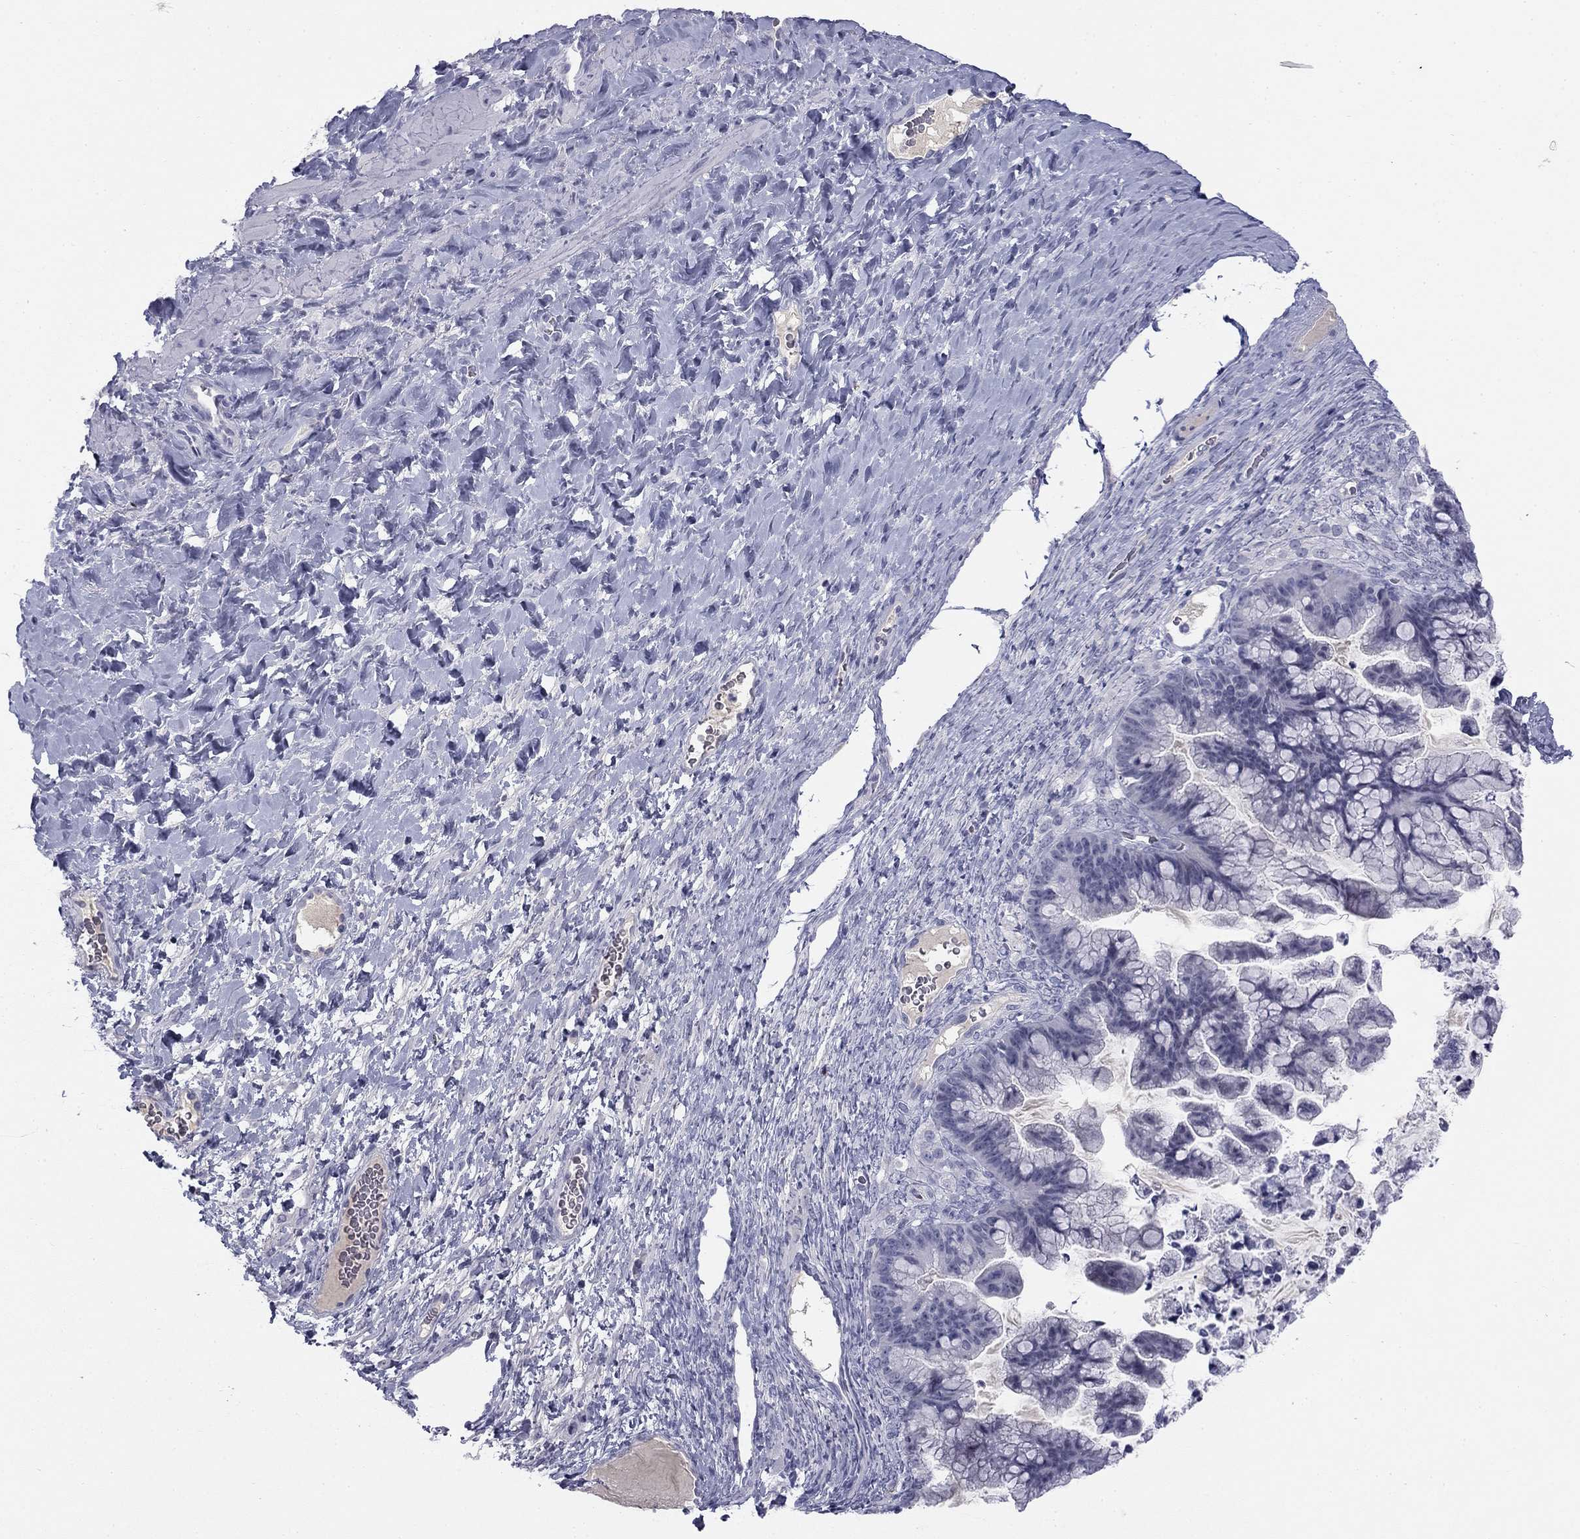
{"staining": {"intensity": "negative", "quantity": "none", "location": "none"}, "tissue": "ovarian cancer", "cell_type": "Tumor cells", "image_type": "cancer", "snomed": [{"axis": "morphology", "description": "Cystadenocarcinoma, mucinous, NOS"}, {"axis": "topography", "description": "Ovary"}], "caption": "Human mucinous cystadenocarcinoma (ovarian) stained for a protein using immunohistochemistry demonstrates no staining in tumor cells.", "gene": "TFAP2B", "patient": {"sex": "female", "age": 67}}